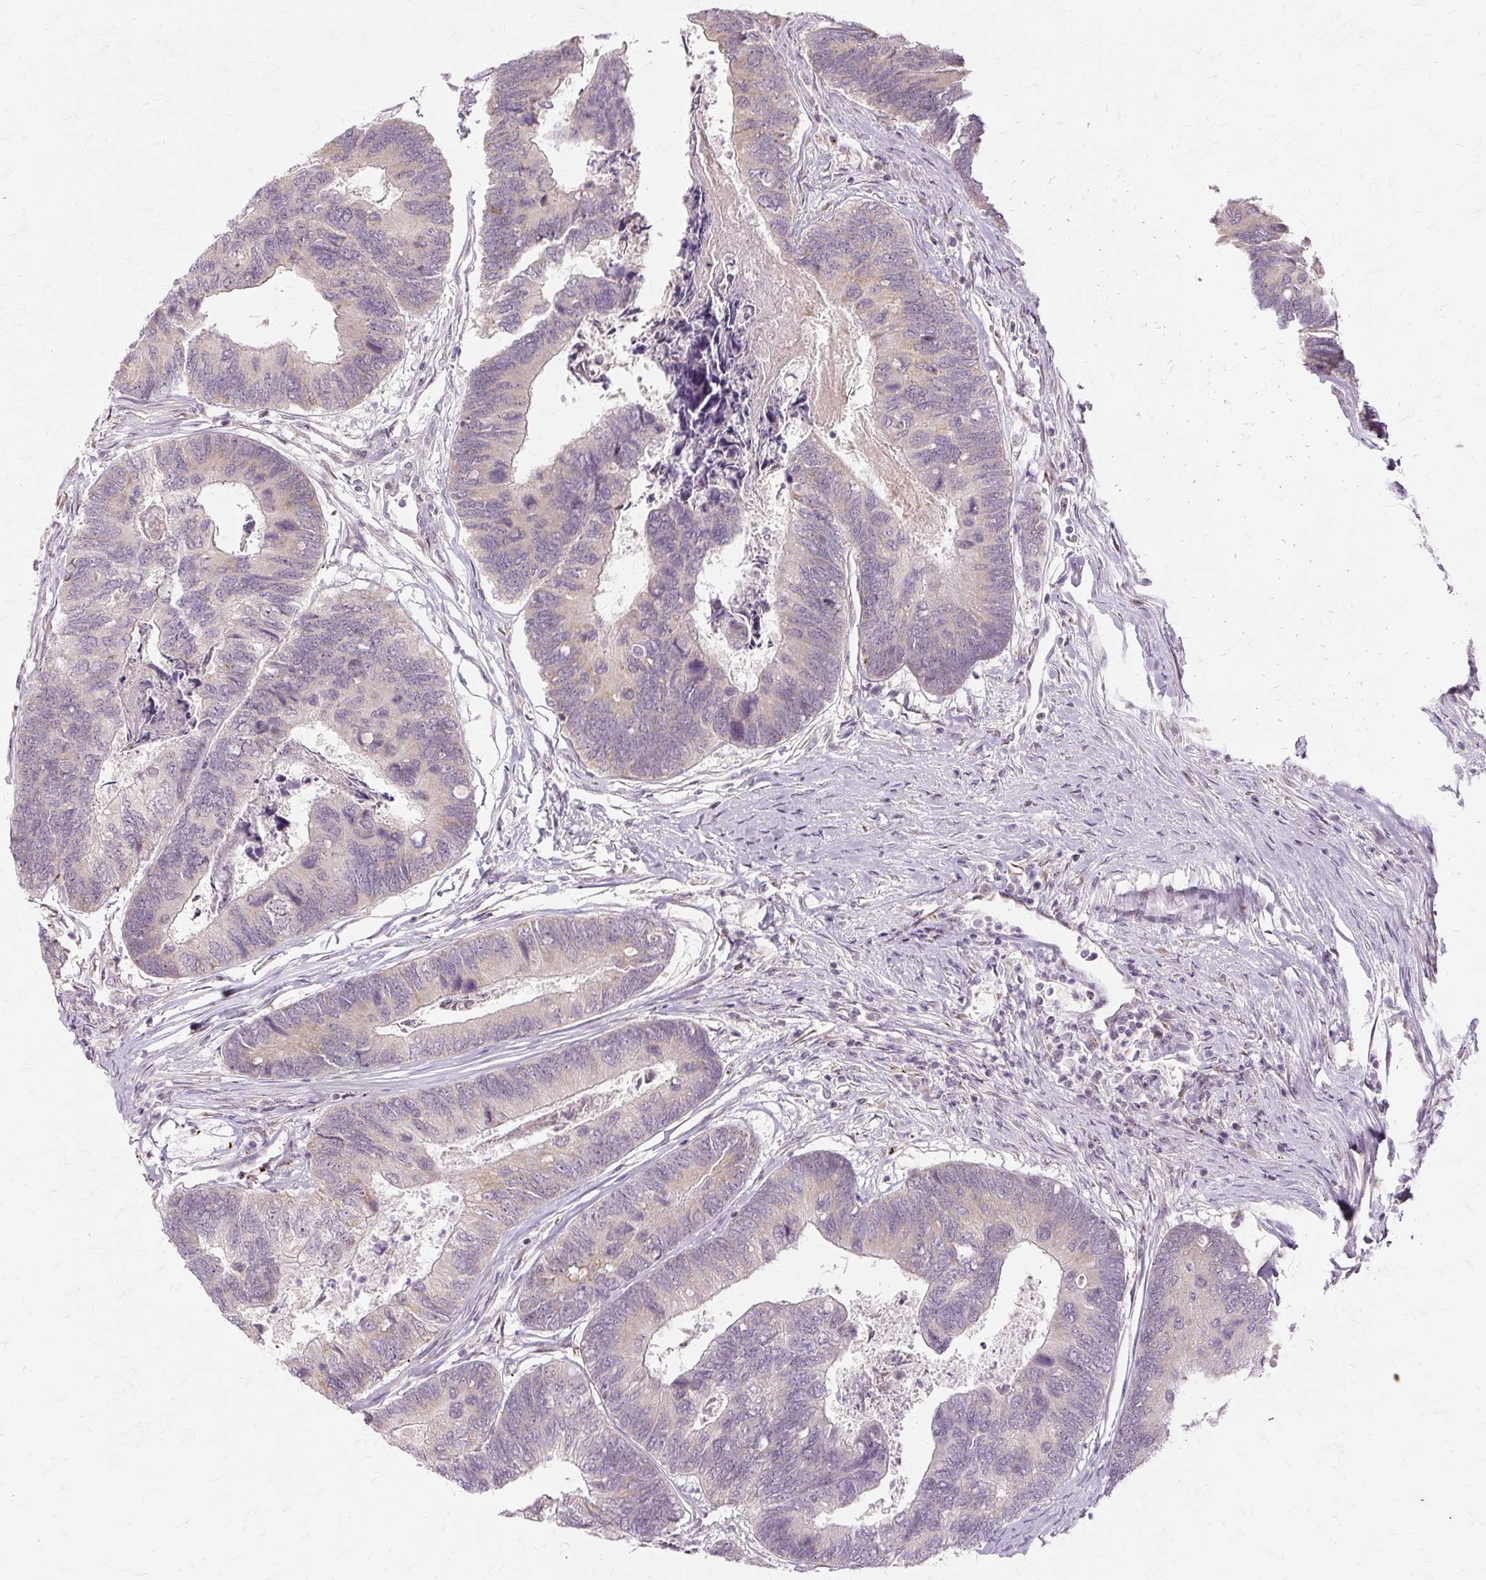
{"staining": {"intensity": "weak", "quantity": "<25%", "location": "cytoplasmic/membranous"}, "tissue": "colorectal cancer", "cell_type": "Tumor cells", "image_type": "cancer", "snomed": [{"axis": "morphology", "description": "Adenocarcinoma, NOS"}, {"axis": "topography", "description": "Colon"}], "caption": "Human colorectal cancer stained for a protein using immunohistochemistry displays no staining in tumor cells.", "gene": "MMACHC", "patient": {"sex": "female", "age": 67}}